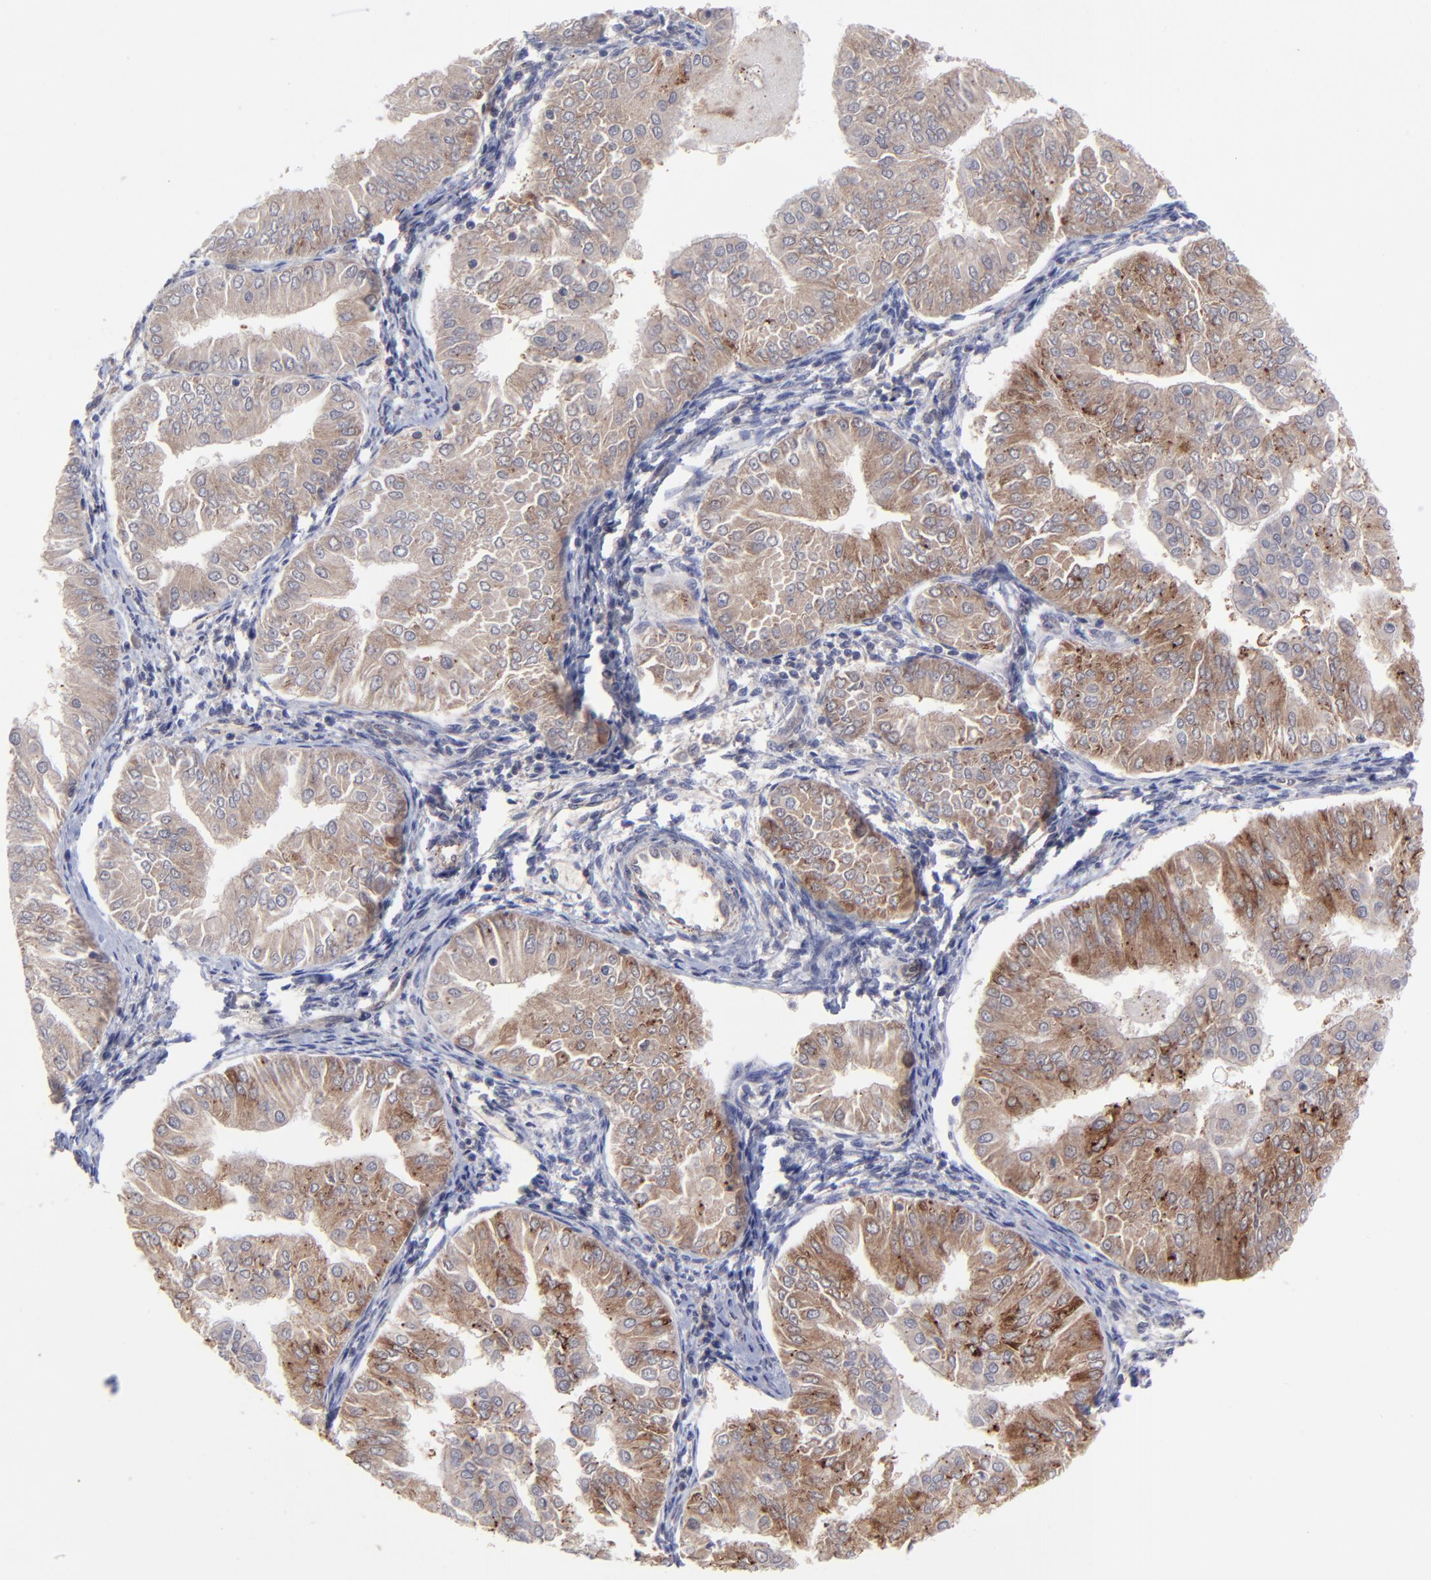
{"staining": {"intensity": "moderate", "quantity": "25%-75%", "location": "cytoplasmic/membranous"}, "tissue": "endometrial cancer", "cell_type": "Tumor cells", "image_type": "cancer", "snomed": [{"axis": "morphology", "description": "Adenocarcinoma, NOS"}, {"axis": "topography", "description": "Endometrium"}], "caption": "Endometrial cancer (adenocarcinoma) stained for a protein shows moderate cytoplasmic/membranous positivity in tumor cells.", "gene": "ZNF419", "patient": {"sex": "female", "age": 53}}